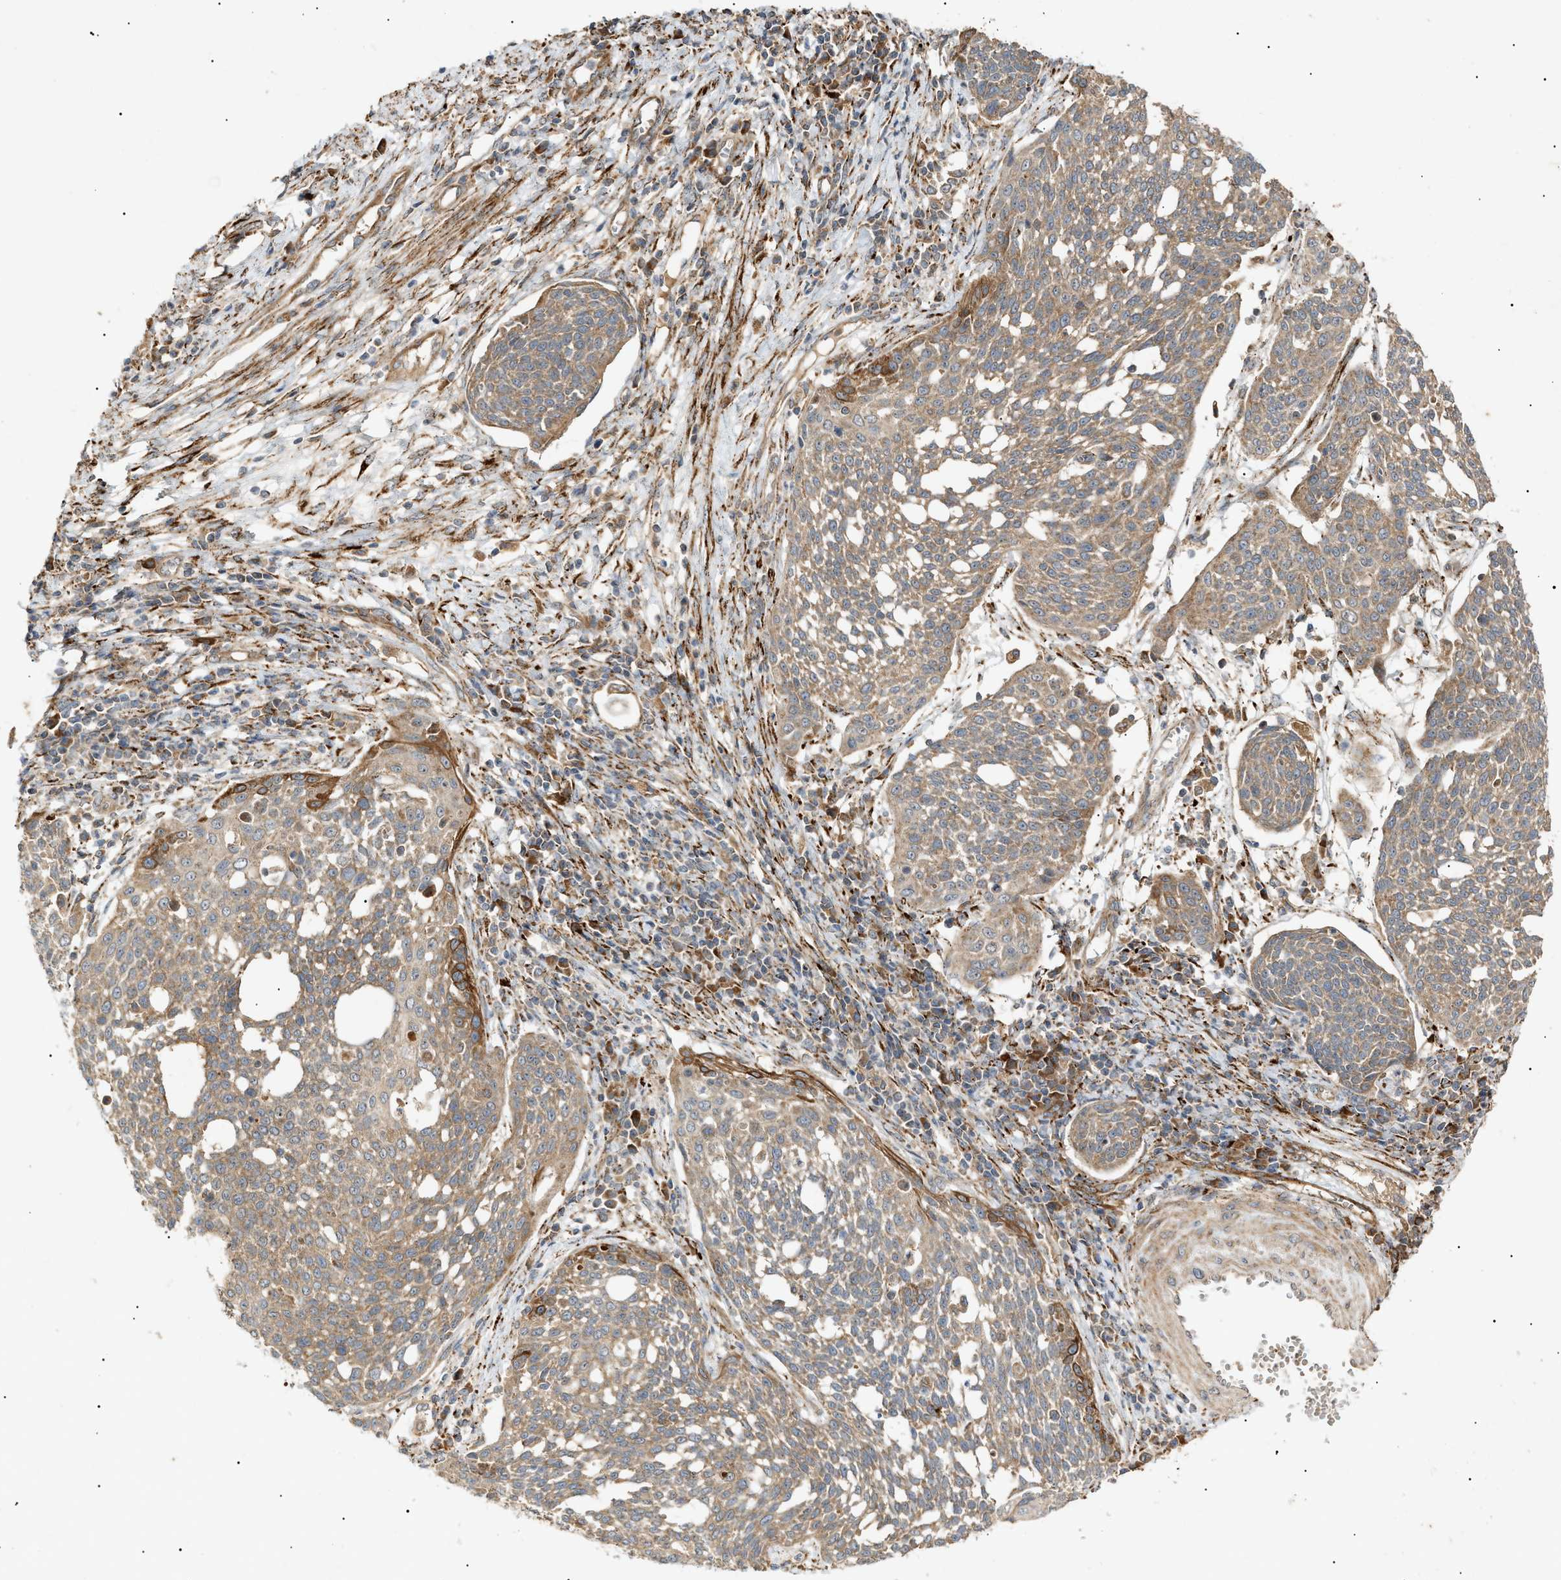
{"staining": {"intensity": "weak", "quantity": ">75%", "location": "cytoplasmic/membranous"}, "tissue": "cervical cancer", "cell_type": "Tumor cells", "image_type": "cancer", "snomed": [{"axis": "morphology", "description": "Squamous cell carcinoma, NOS"}, {"axis": "topography", "description": "Cervix"}], "caption": "Squamous cell carcinoma (cervical) tissue demonstrates weak cytoplasmic/membranous expression in approximately >75% of tumor cells (Brightfield microscopy of DAB IHC at high magnification).", "gene": "MTCH1", "patient": {"sex": "female", "age": 34}}